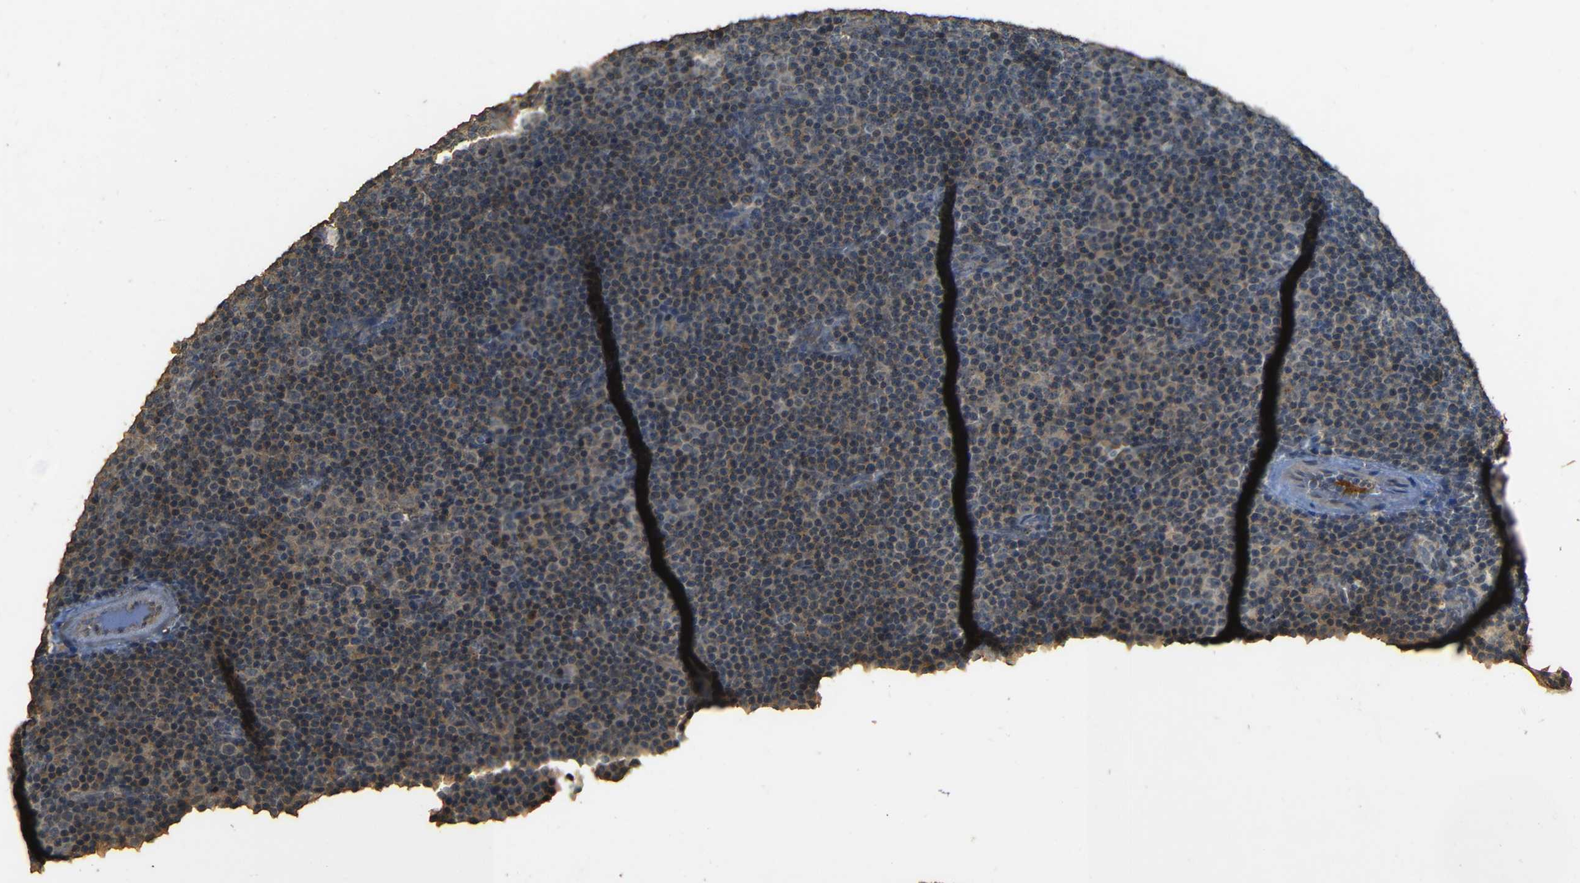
{"staining": {"intensity": "negative", "quantity": "none", "location": "none"}, "tissue": "lymphoma", "cell_type": "Tumor cells", "image_type": "cancer", "snomed": [{"axis": "morphology", "description": "Malignant lymphoma, non-Hodgkin's type, Low grade"}, {"axis": "topography", "description": "Lymph node"}], "caption": "The photomicrograph shows no significant staining in tumor cells of lymphoma.", "gene": "PDE5A", "patient": {"sex": "female", "age": 67}}